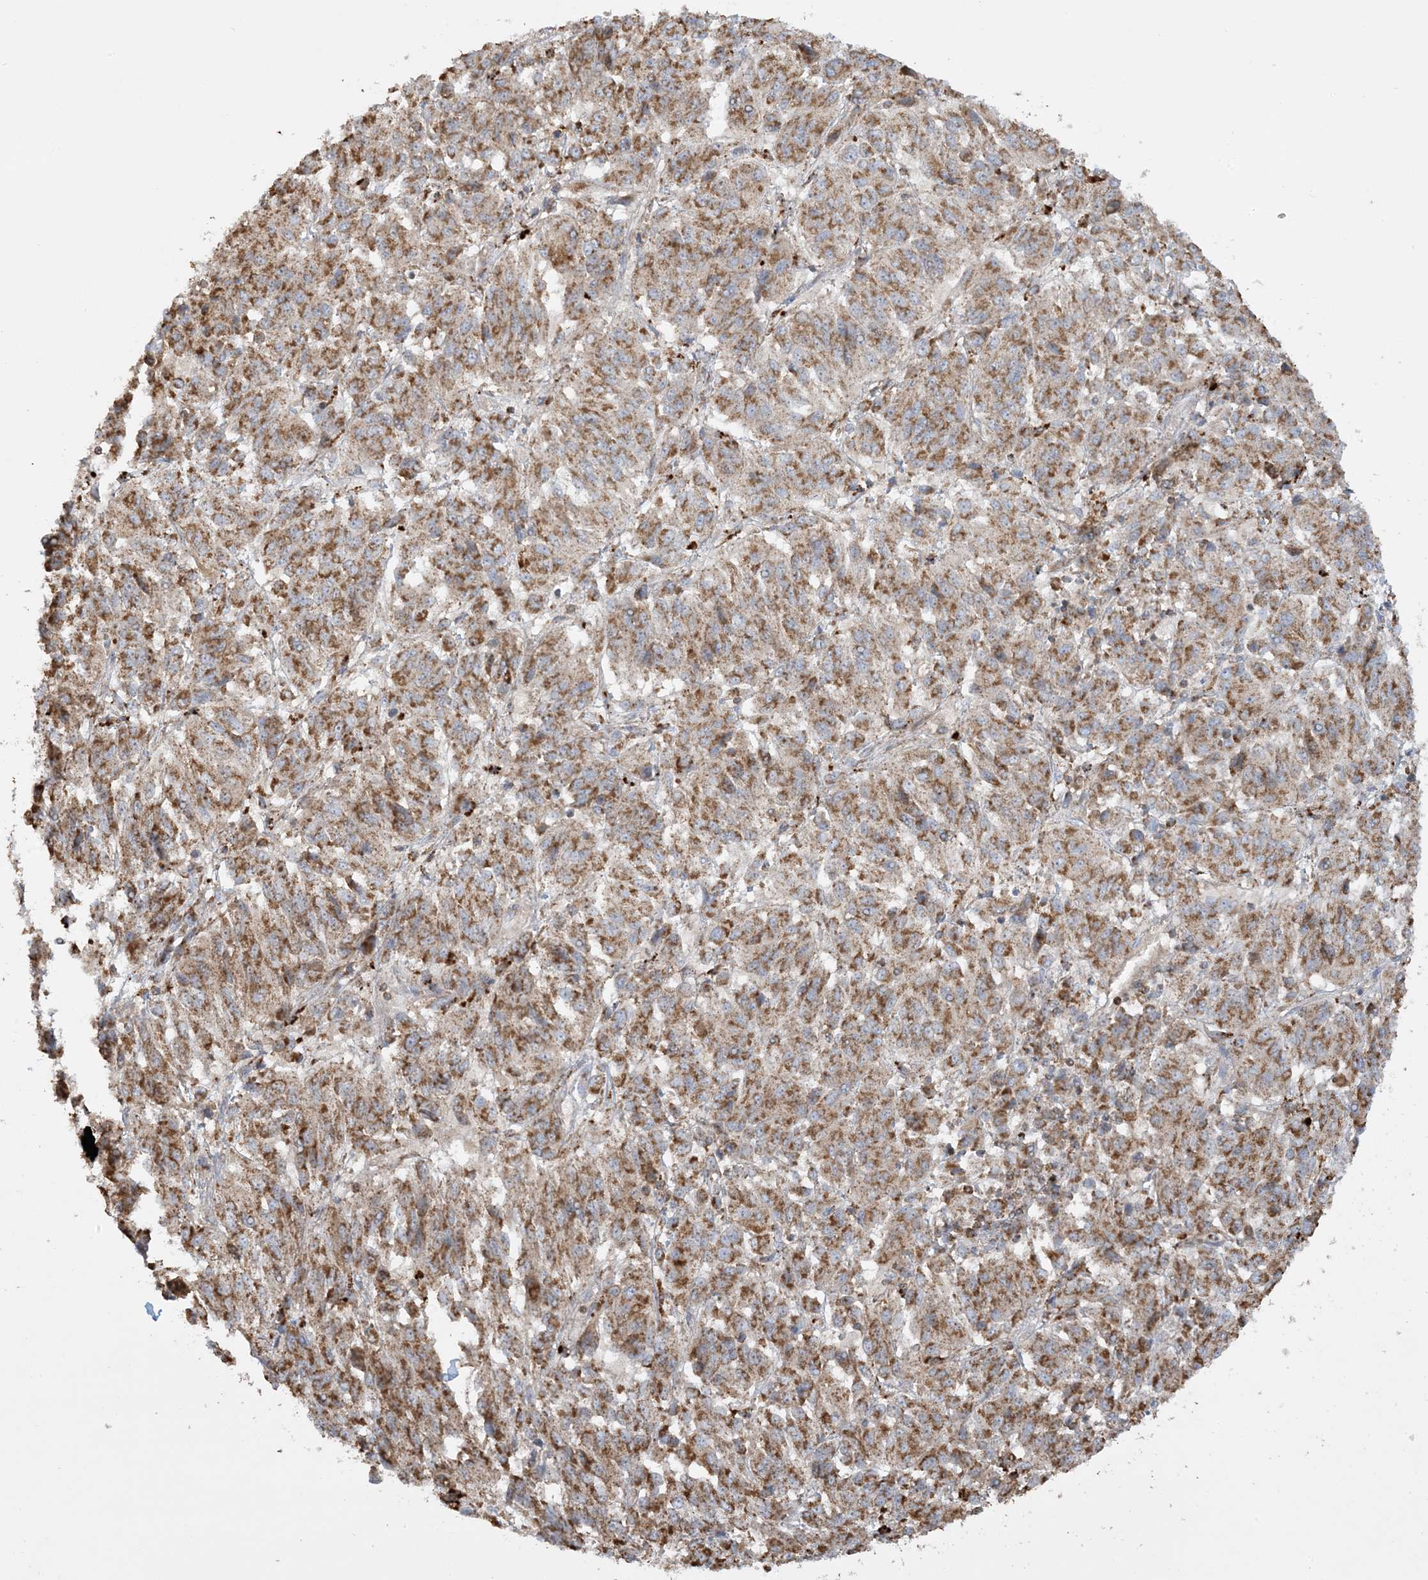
{"staining": {"intensity": "moderate", "quantity": ">75%", "location": "cytoplasmic/membranous"}, "tissue": "melanoma", "cell_type": "Tumor cells", "image_type": "cancer", "snomed": [{"axis": "morphology", "description": "Malignant melanoma, Metastatic site"}, {"axis": "topography", "description": "Lung"}], "caption": "The photomicrograph shows immunohistochemical staining of melanoma. There is moderate cytoplasmic/membranous staining is seen in about >75% of tumor cells.", "gene": "AGA", "patient": {"sex": "male", "age": 64}}